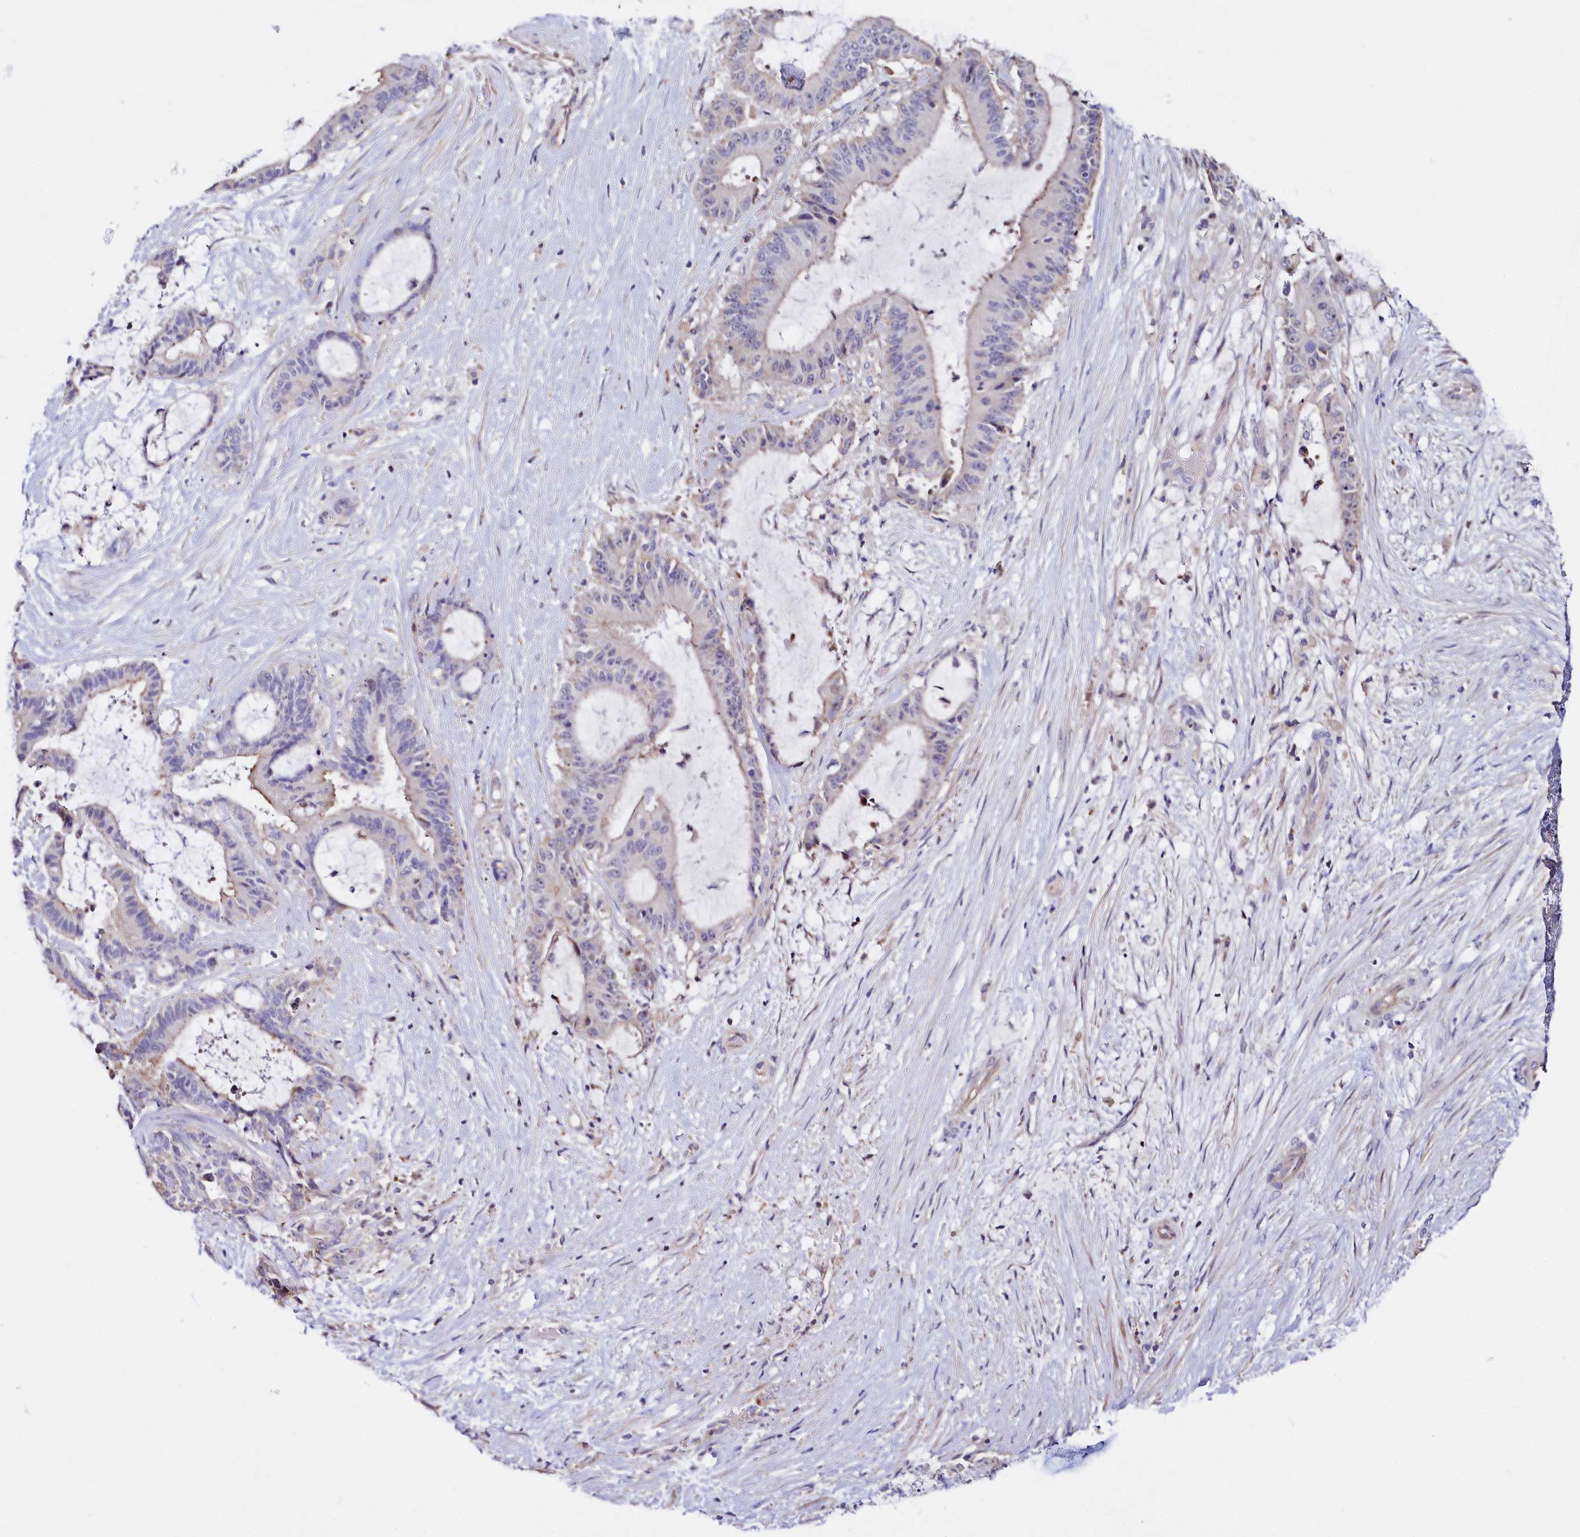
{"staining": {"intensity": "weak", "quantity": "<25%", "location": "cytoplasmic/membranous"}, "tissue": "liver cancer", "cell_type": "Tumor cells", "image_type": "cancer", "snomed": [{"axis": "morphology", "description": "Normal tissue, NOS"}, {"axis": "morphology", "description": "Cholangiocarcinoma"}, {"axis": "topography", "description": "Liver"}, {"axis": "topography", "description": "Peripheral nerve tissue"}], "caption": "IHC photomicrograph of human liver cholangiocarcinoma stained for a protein (brown), which demonstrates no expression in tumor cells.", "gene": "RPUSD3", "patient": {"sex": "female", "age": 73}}